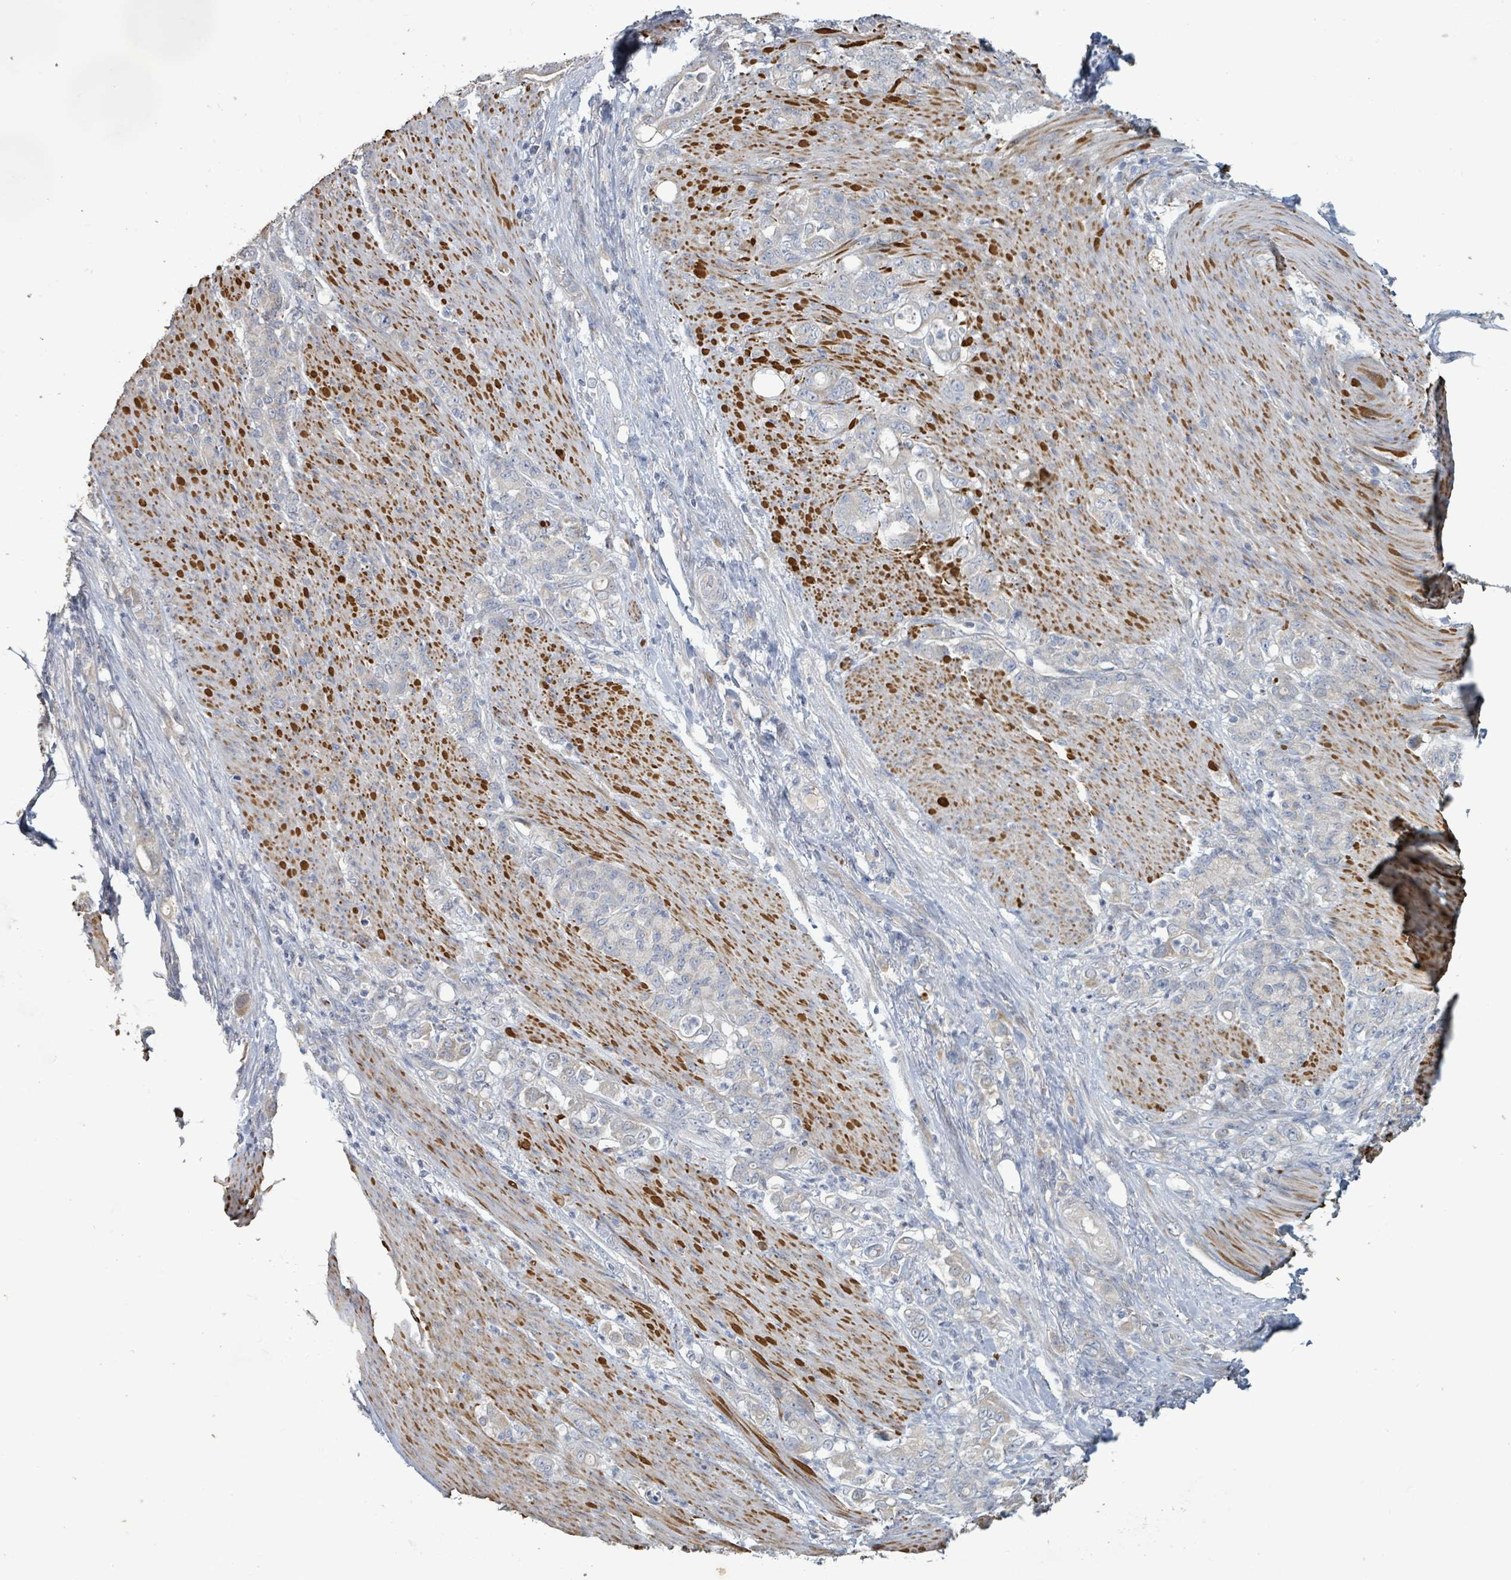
{"staining": {"intensity": "negative", "quantity": "none", "location": "none"}, "tissue": "stomach cancer", "cell_type": "Tumor cells", "image_type": "cancer", "snomed": [{"axis": "morphology", "description": "Adenocarcinoma, NOS"}, {"axis": "topography", "description": "Stomach"}], "caption": "Stomach adenocarcinoma was stained to show a protein in brown. There is no significant expression in tumor cells. (Immunohistochemistry (ihc), brightfield microscopy, high magnification).", "gene": "KCNS2", "patient": {"sex": "female", "age": 79}}